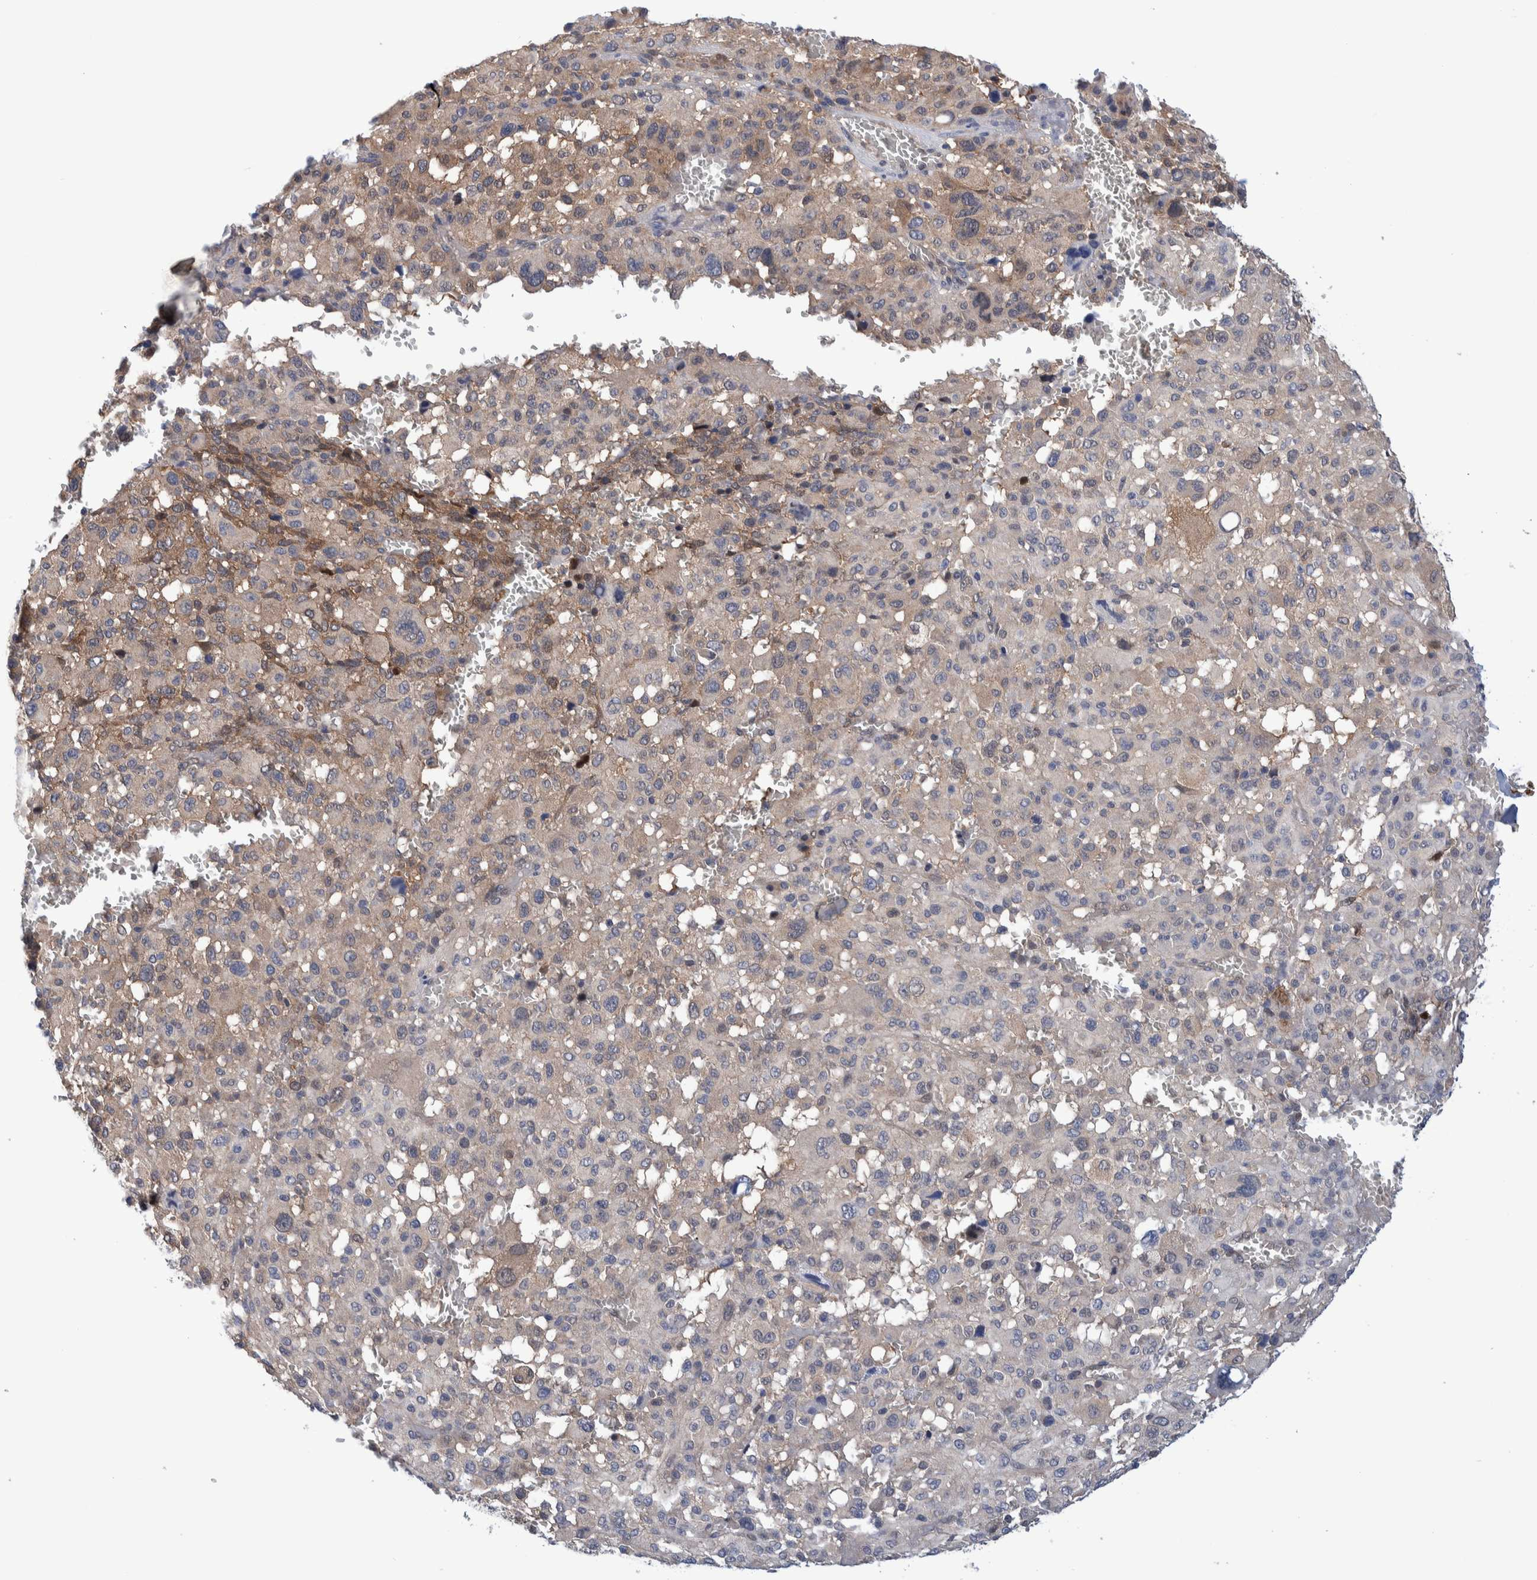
{"staining": {"intensity": "moderate", "quantity": "25%-75%", "location": "cytoplasmic/membranous"}, "tissue": "melanoma", "cell_type": "Tumor cells", "image_type": "cancer", "snomed": [{"axis": "morphology", "description": "Malignant melanoma, Metastatic site"}, {"axis": "topography", "description": "Skin"}], "caption": "Immunohistochemical staining of human malignant melanoma (metastatic site) shows moderate cytoplasmic/membranous protein expression in about 25%-75% of tumor cells.", "gene": "PFAS", "patient": {"sex": "female", "age": 74}}